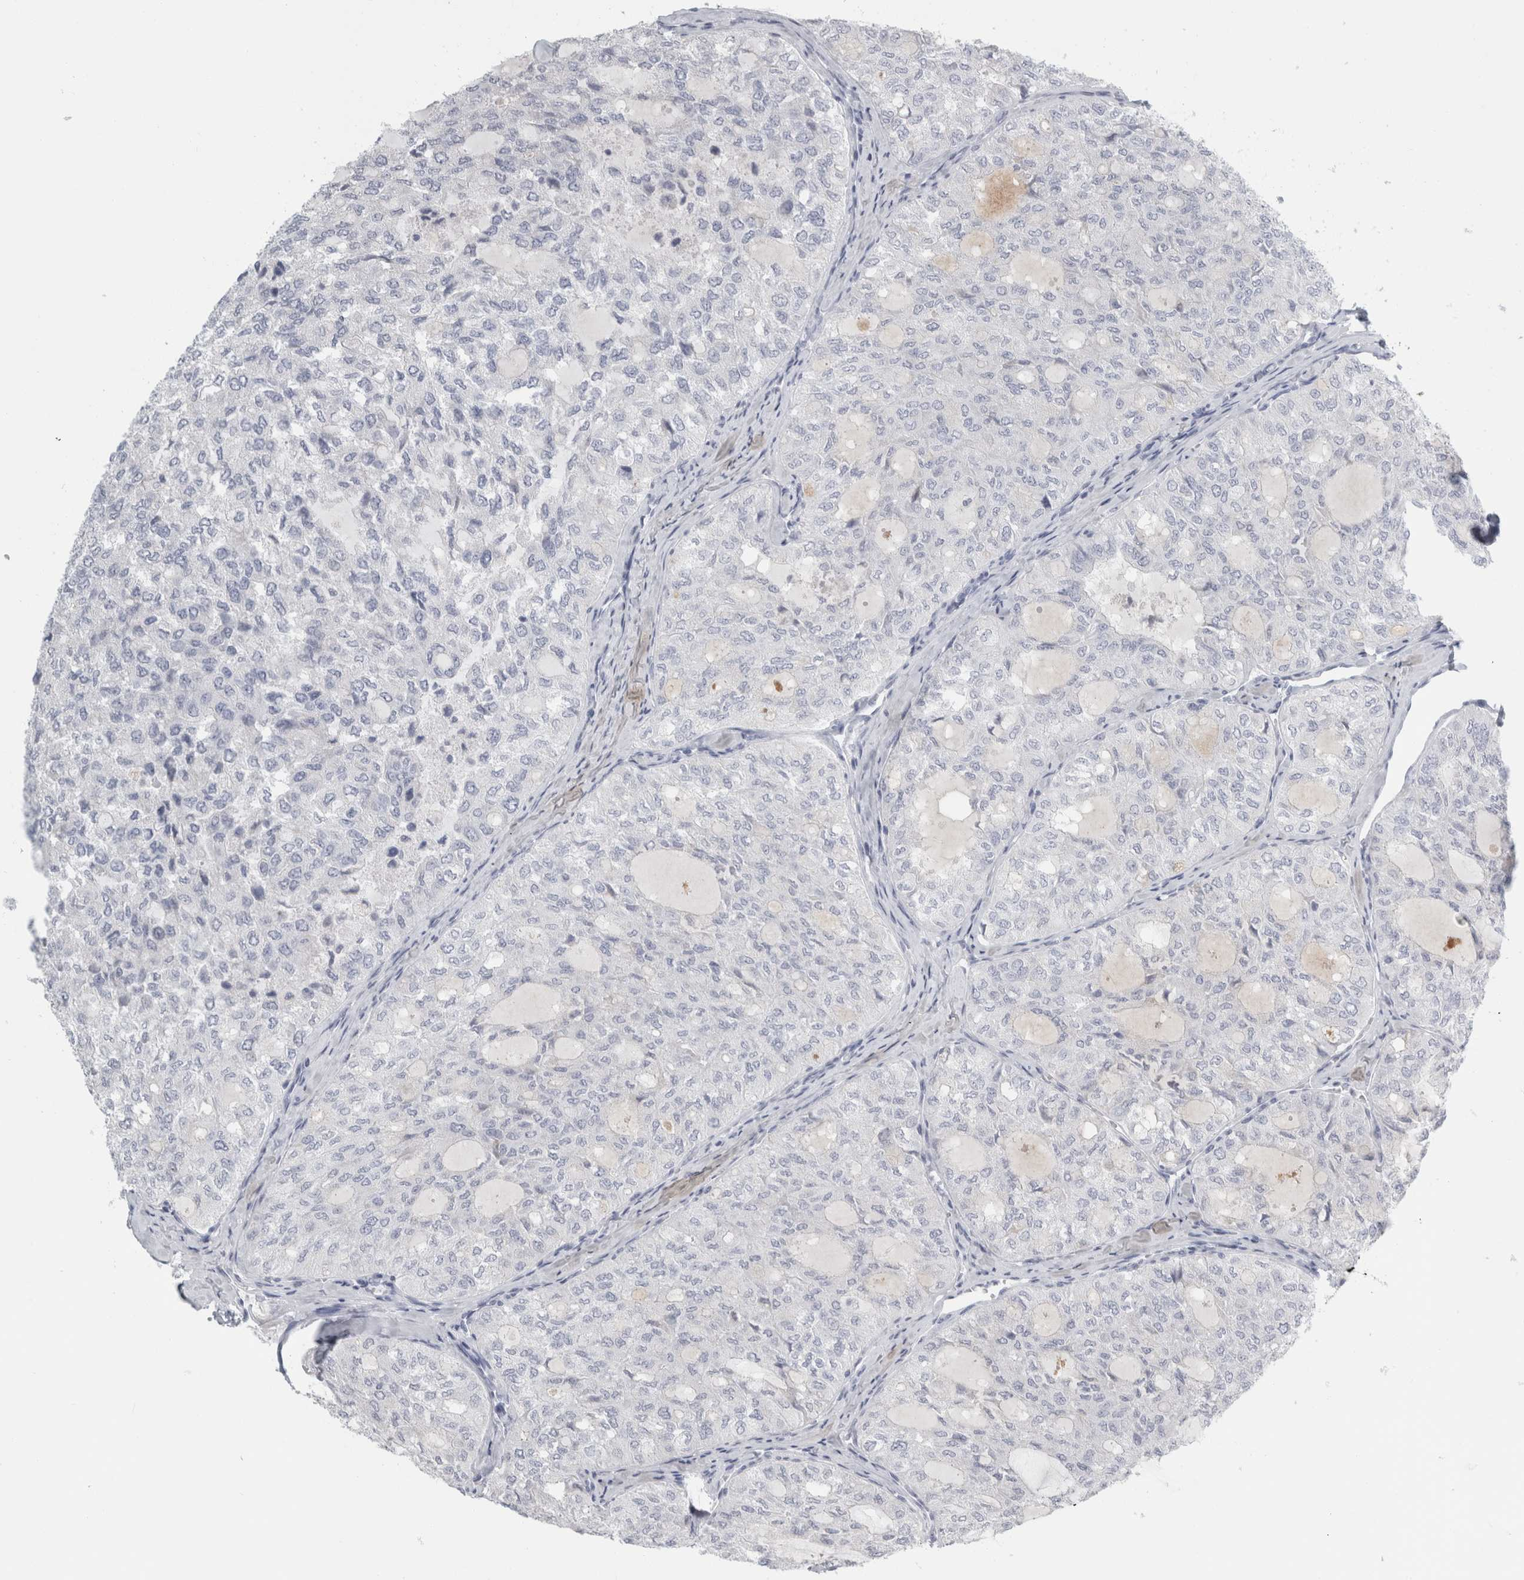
{"staining": {"intensity": "negative", "quantity": "none", "location": "none"}, "tissue": "thyroid cancer", "cell_type": "Tumor cells", "image_type": "cancer", "snomed": [{"axis": "morphology", "description": "Follicular adenoma carcinoma, NOS"}, {"axis": "topography", "description": "Thyroid gland"}], "caption": "An image of human thyroid cancer is negative for staining in tumor cells.", "gene": "CPE", "patient": {"sex": "male", "age": 75}}